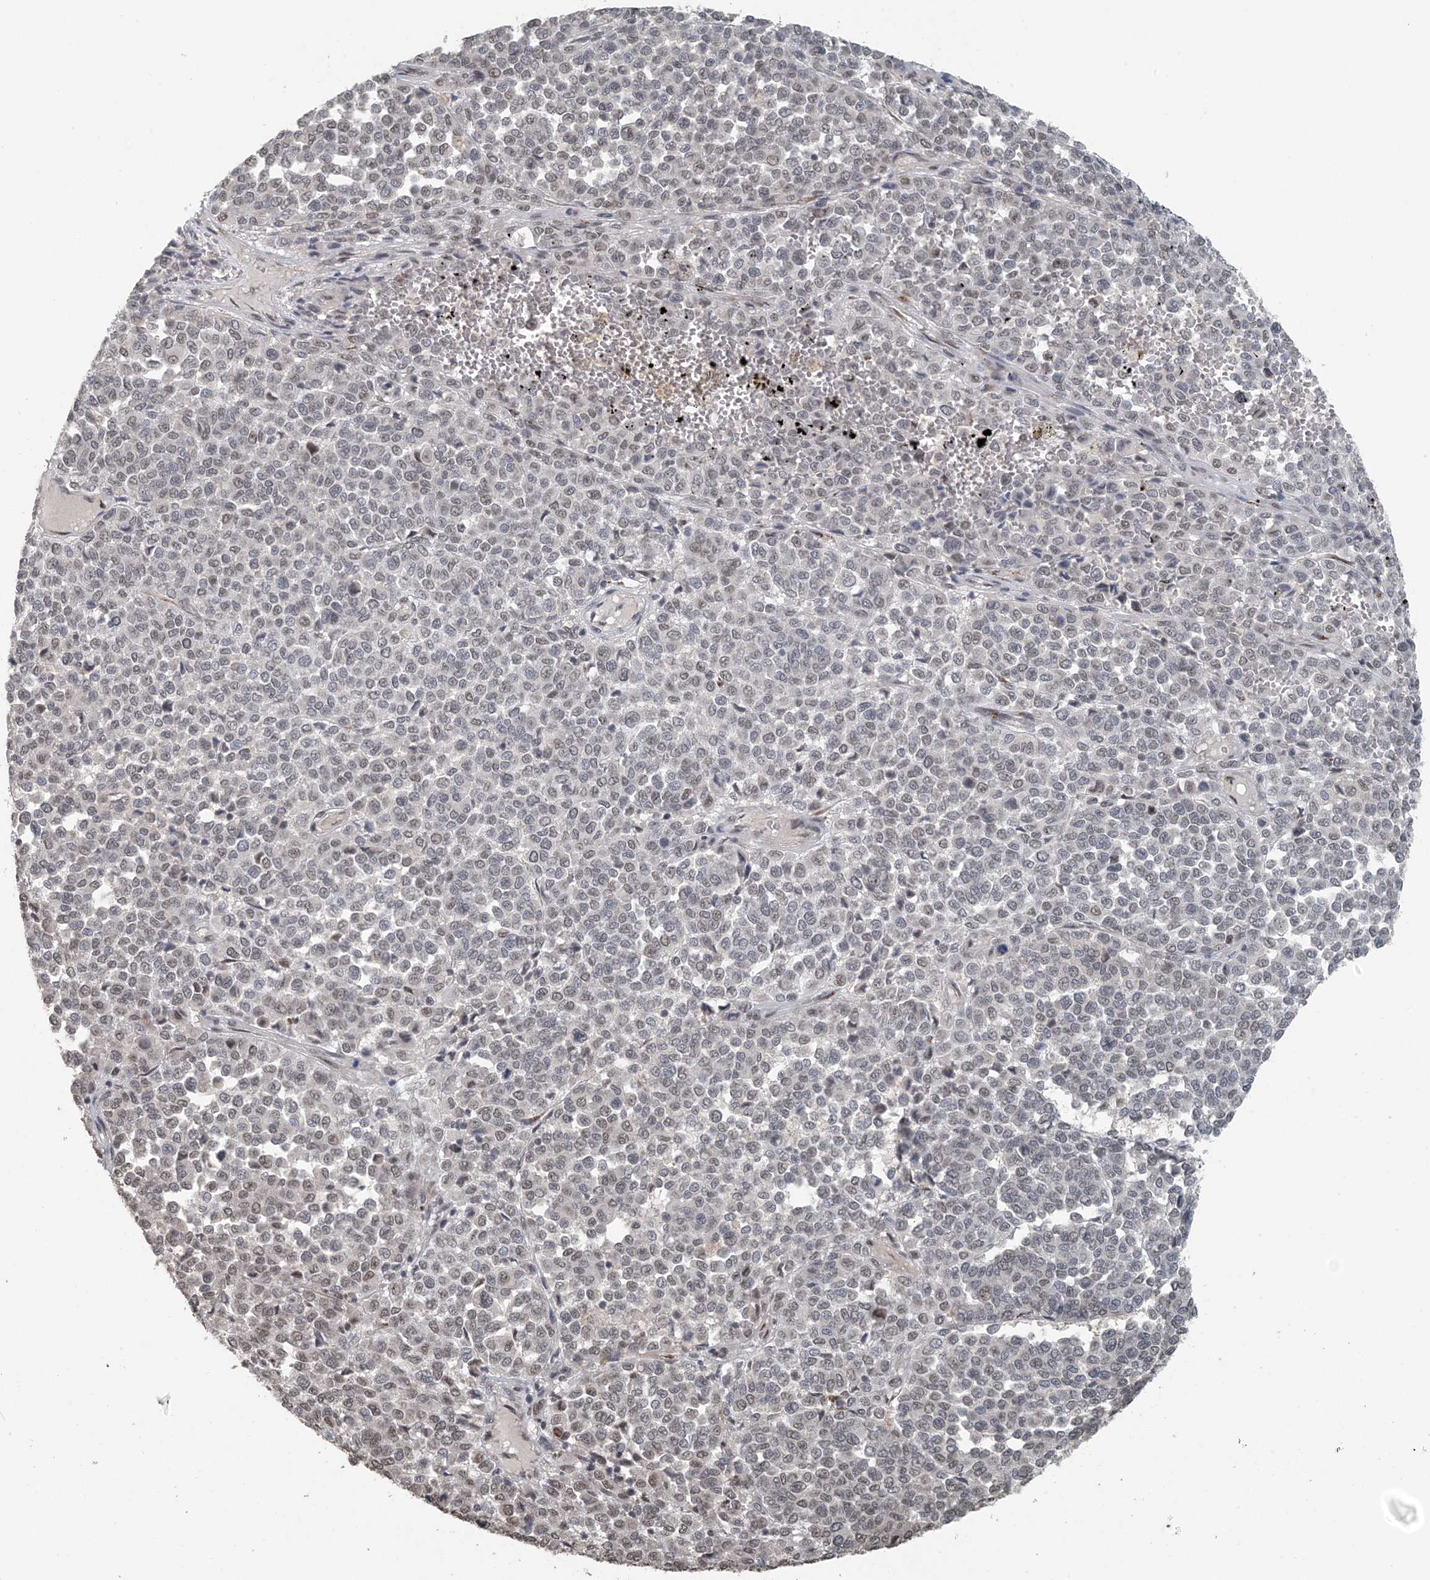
{"staining": {"intensity": "weak", "quantity": "<25%", "location": "nuclear"}, "tissue": "melanoma", "cell_type": "Tumor cells", "image_type": "cancer", "snomed": [{"axis": "morphology", "description": "Malignant melanoma, Metastatic site"}, {"axis": "topography", "description": "Pancreas"}], "caption": "Human melanoma stained for a protein using IHC shows no expression in tumor cells.", "gene": "MBD2", "patient": {"sex": "female", "age": 30}}